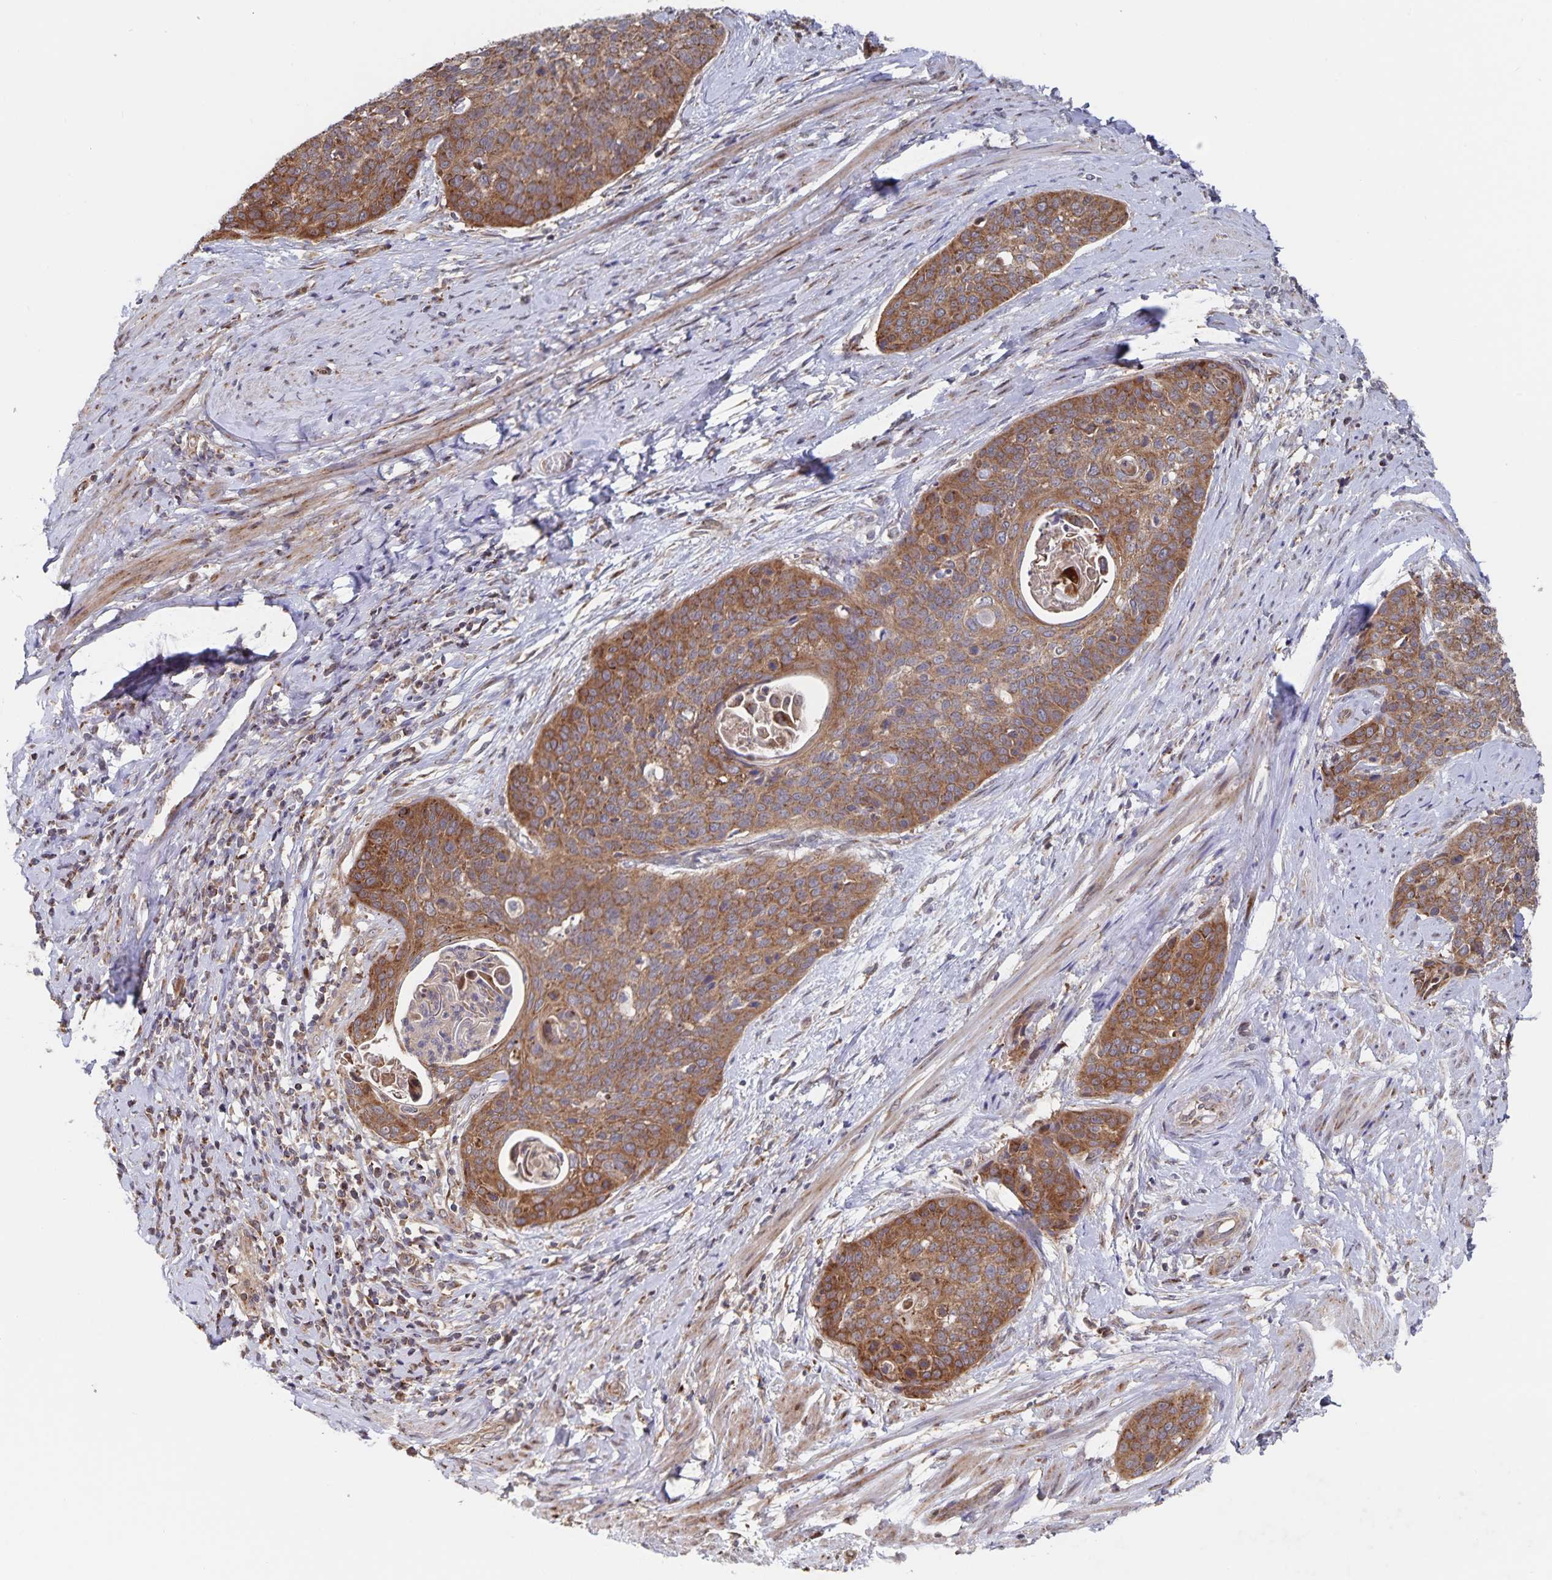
{"staining": {"intensity": "moderate", "quantity": ">75%", "location": "cytoplasmic/membranous"}, "tissue": "cervical cancer", "cell_type": "Tumor cells", "image_type": "cancer", "snomed": [{"axis": "morphology", "description": "Squamous cell carcinoma, NOS"}, {"axis": "topography", "description": "Cervix"}], "caption": "Cervical cancer tissue displays moderate cytoplasmic/membranous expression in approximately >75% of tumor cells, visualized by immunohistochemistry.", "gene": "ACACA", "patient": {"sex": "female", "age": 69}}